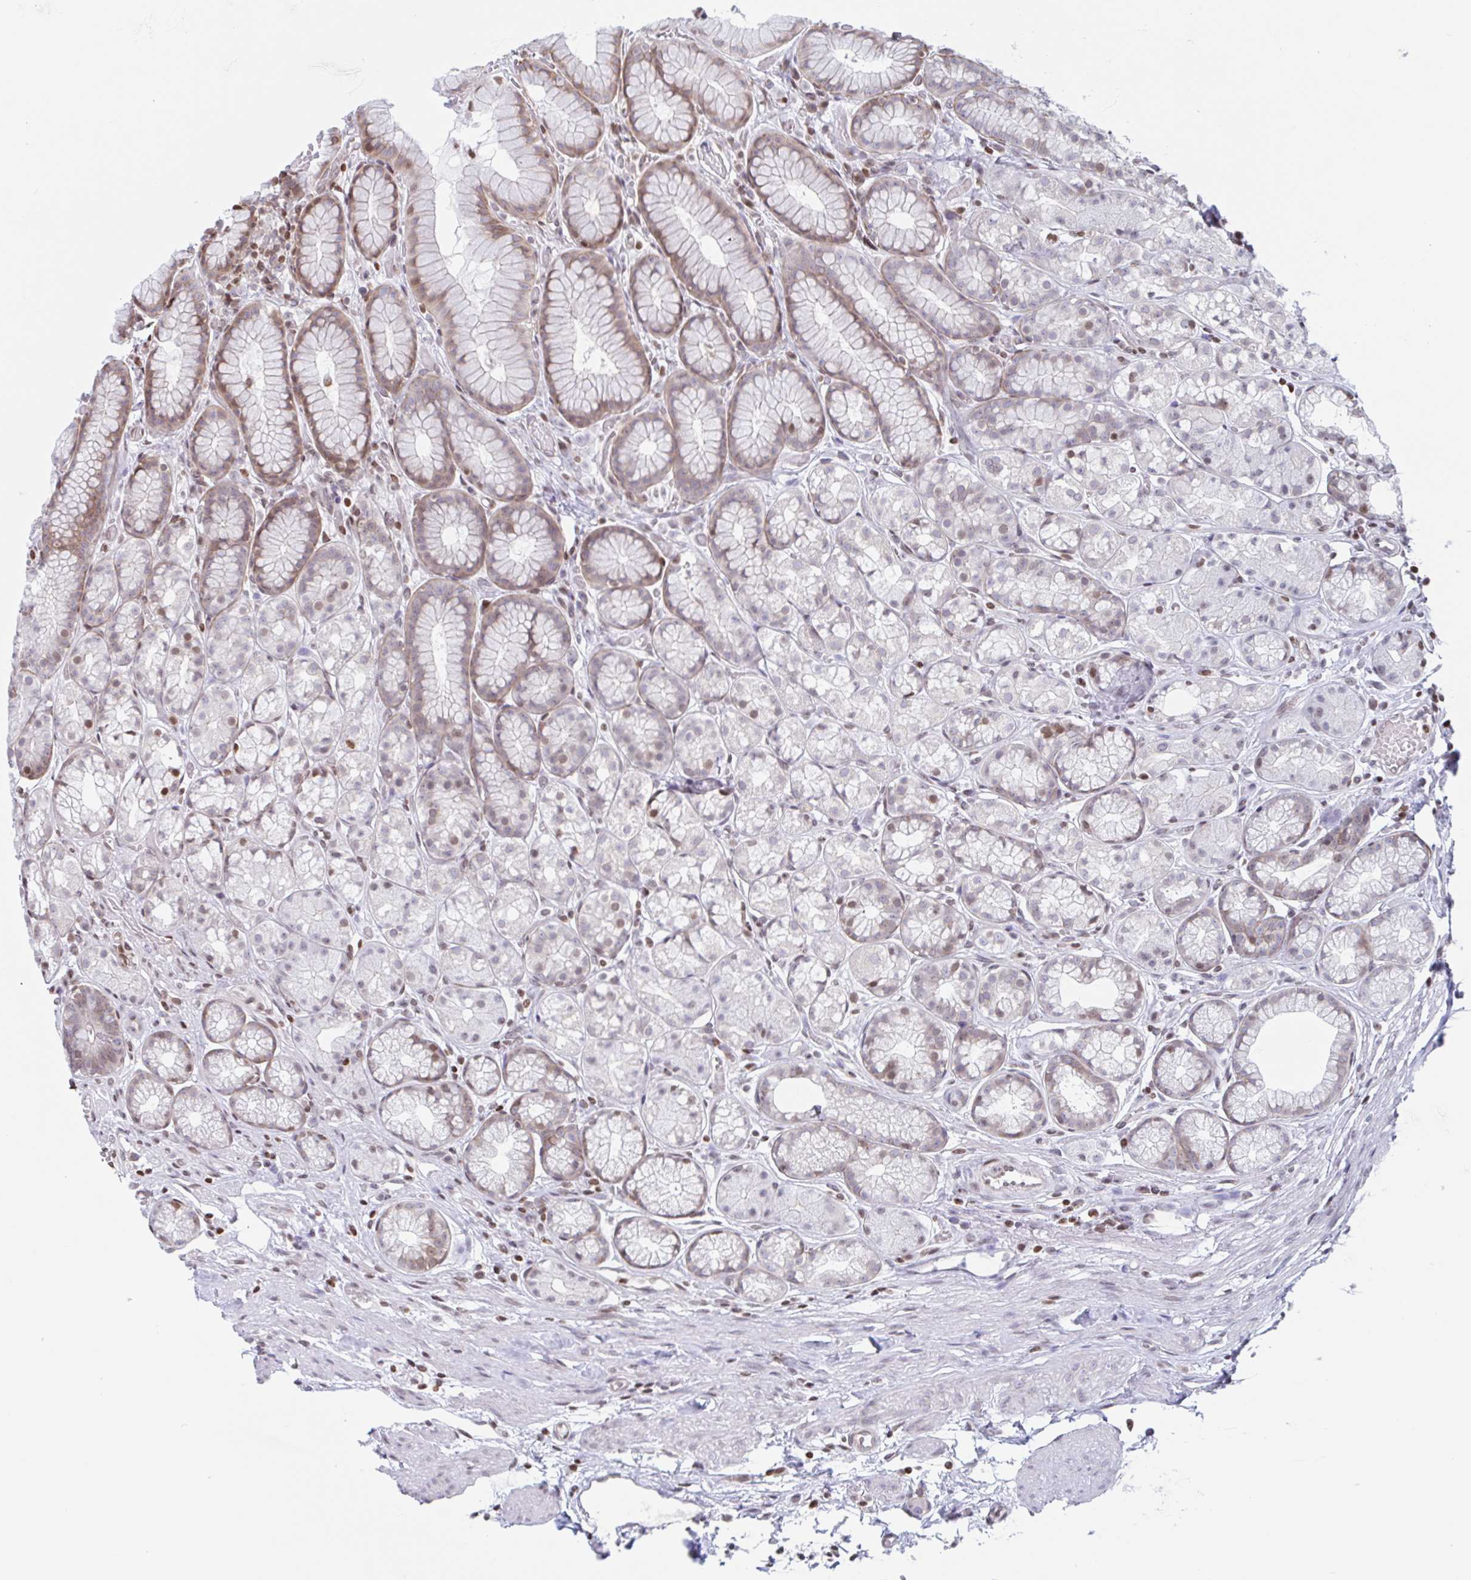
{"staining": {"intensity": "moderate", "quantity": ">75%", "location": "nuclear"}, "tissue": "stomach", "cell_type": "Glandular cells", "image_type": "normal", "snomed": [{"axis": "morphology", "description": "Normal tissue, NOS"}, {"axis": "topography", "description": "Smooth muscle"}, {"axis": "topography", "description": "Stomach"}], "caption": "A histopathology image of stomach stained for a protein exhibits moderate nuclear brown staining in glandular cells.", "gene": "NOL6", "patient": {"sex": "male", "age": 70}}